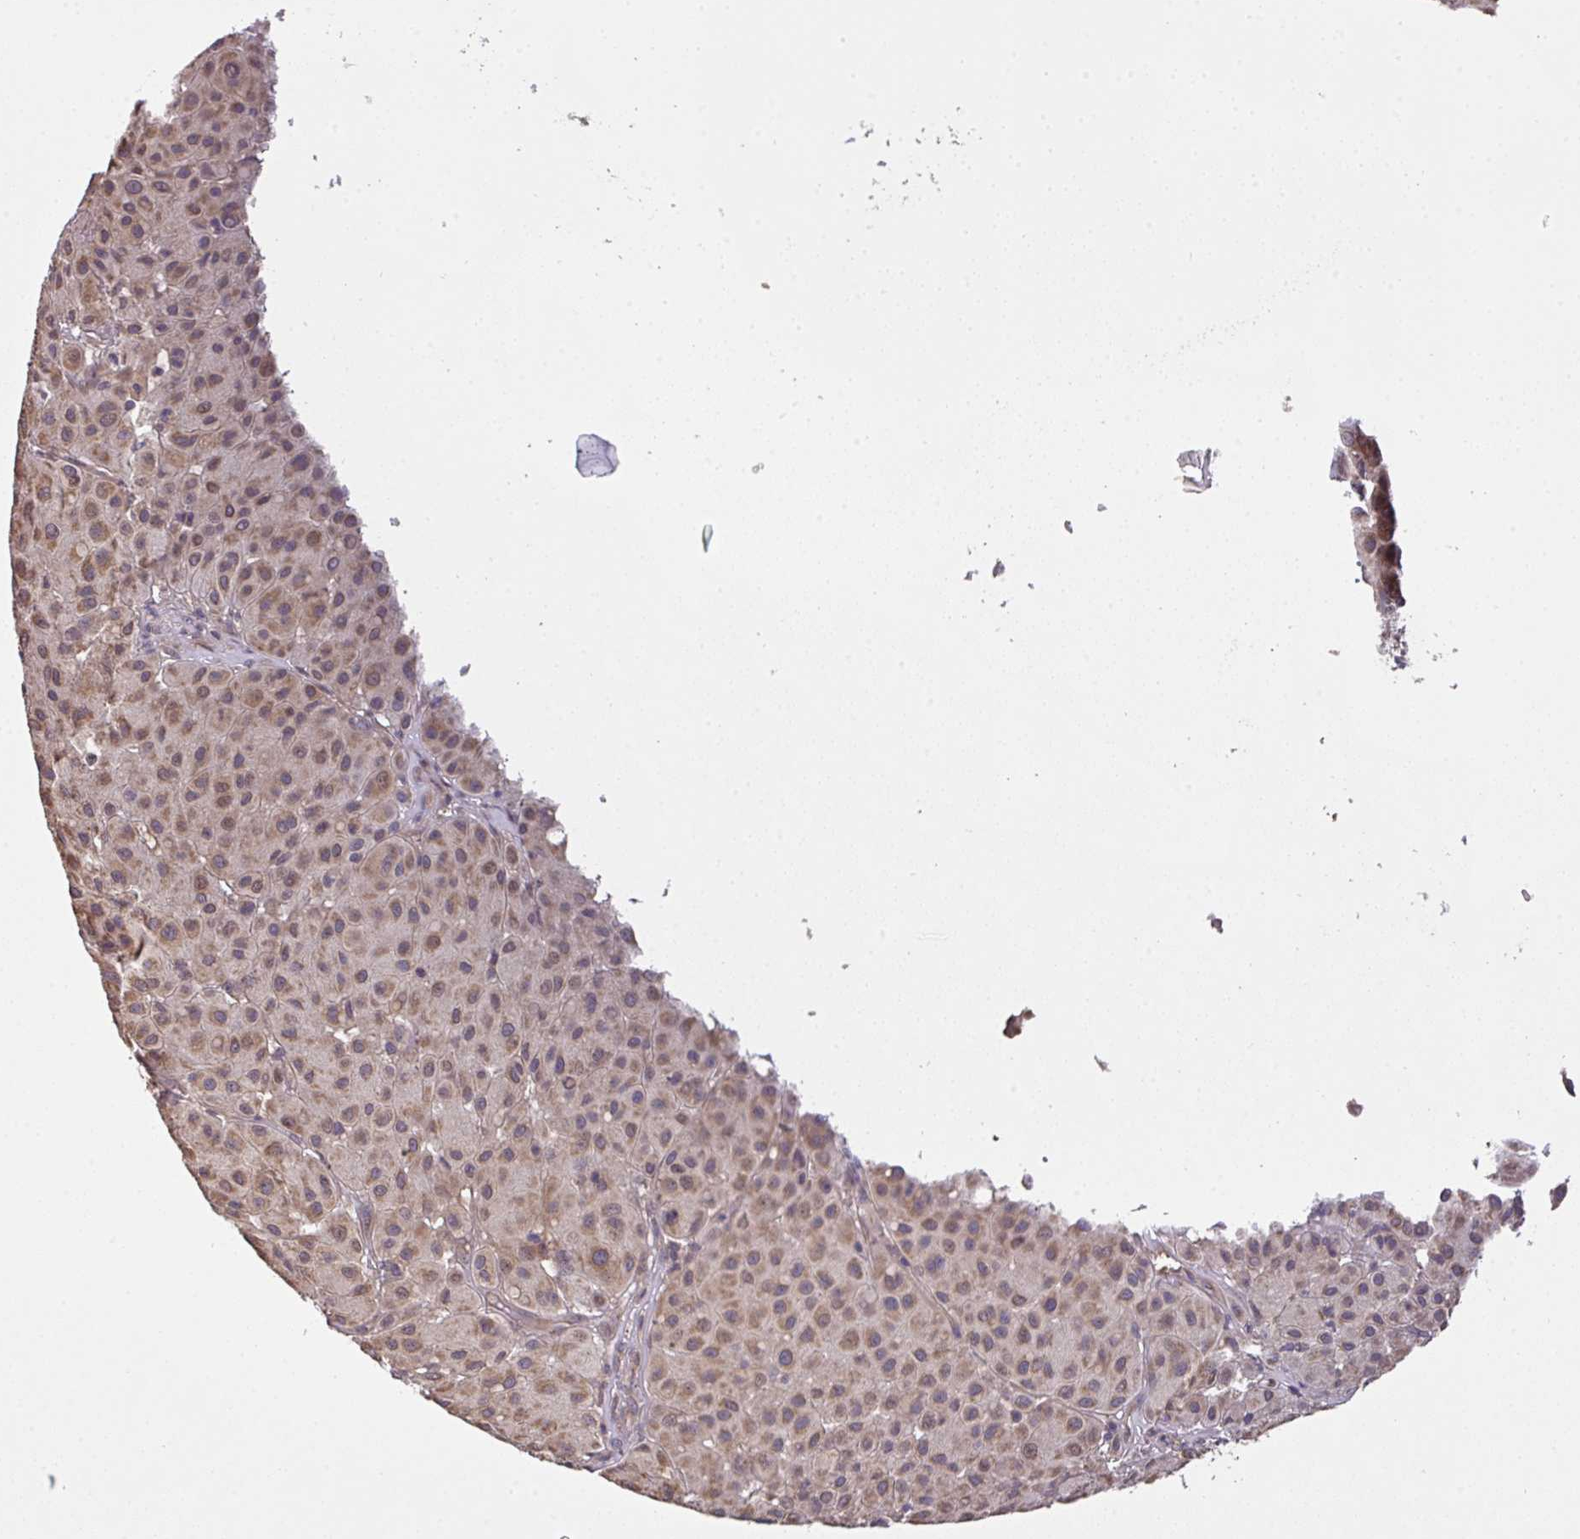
{"staining": {"intensity": "moderate", "quantity": ">75%", "location": "cytoplasmic/membranous"}, "tissue": "melanoma", "cell_type": "Tumor cells", "image_type": "cancer", "snomed": [{"axis": "morphology", "description": "Malignant melanoma, Metastatic site"}, {"axis": "topography", "description": "Smooth muscle"}], "caption": "Malignant melanoma (metastatic site) stained with a brown dye shows moderate cytoplasmic/membranous positive staining in approximately >75% of tumor cells.", "gene": "C1QTNF9B", "patient": {"sex": "male", "age": 41}}